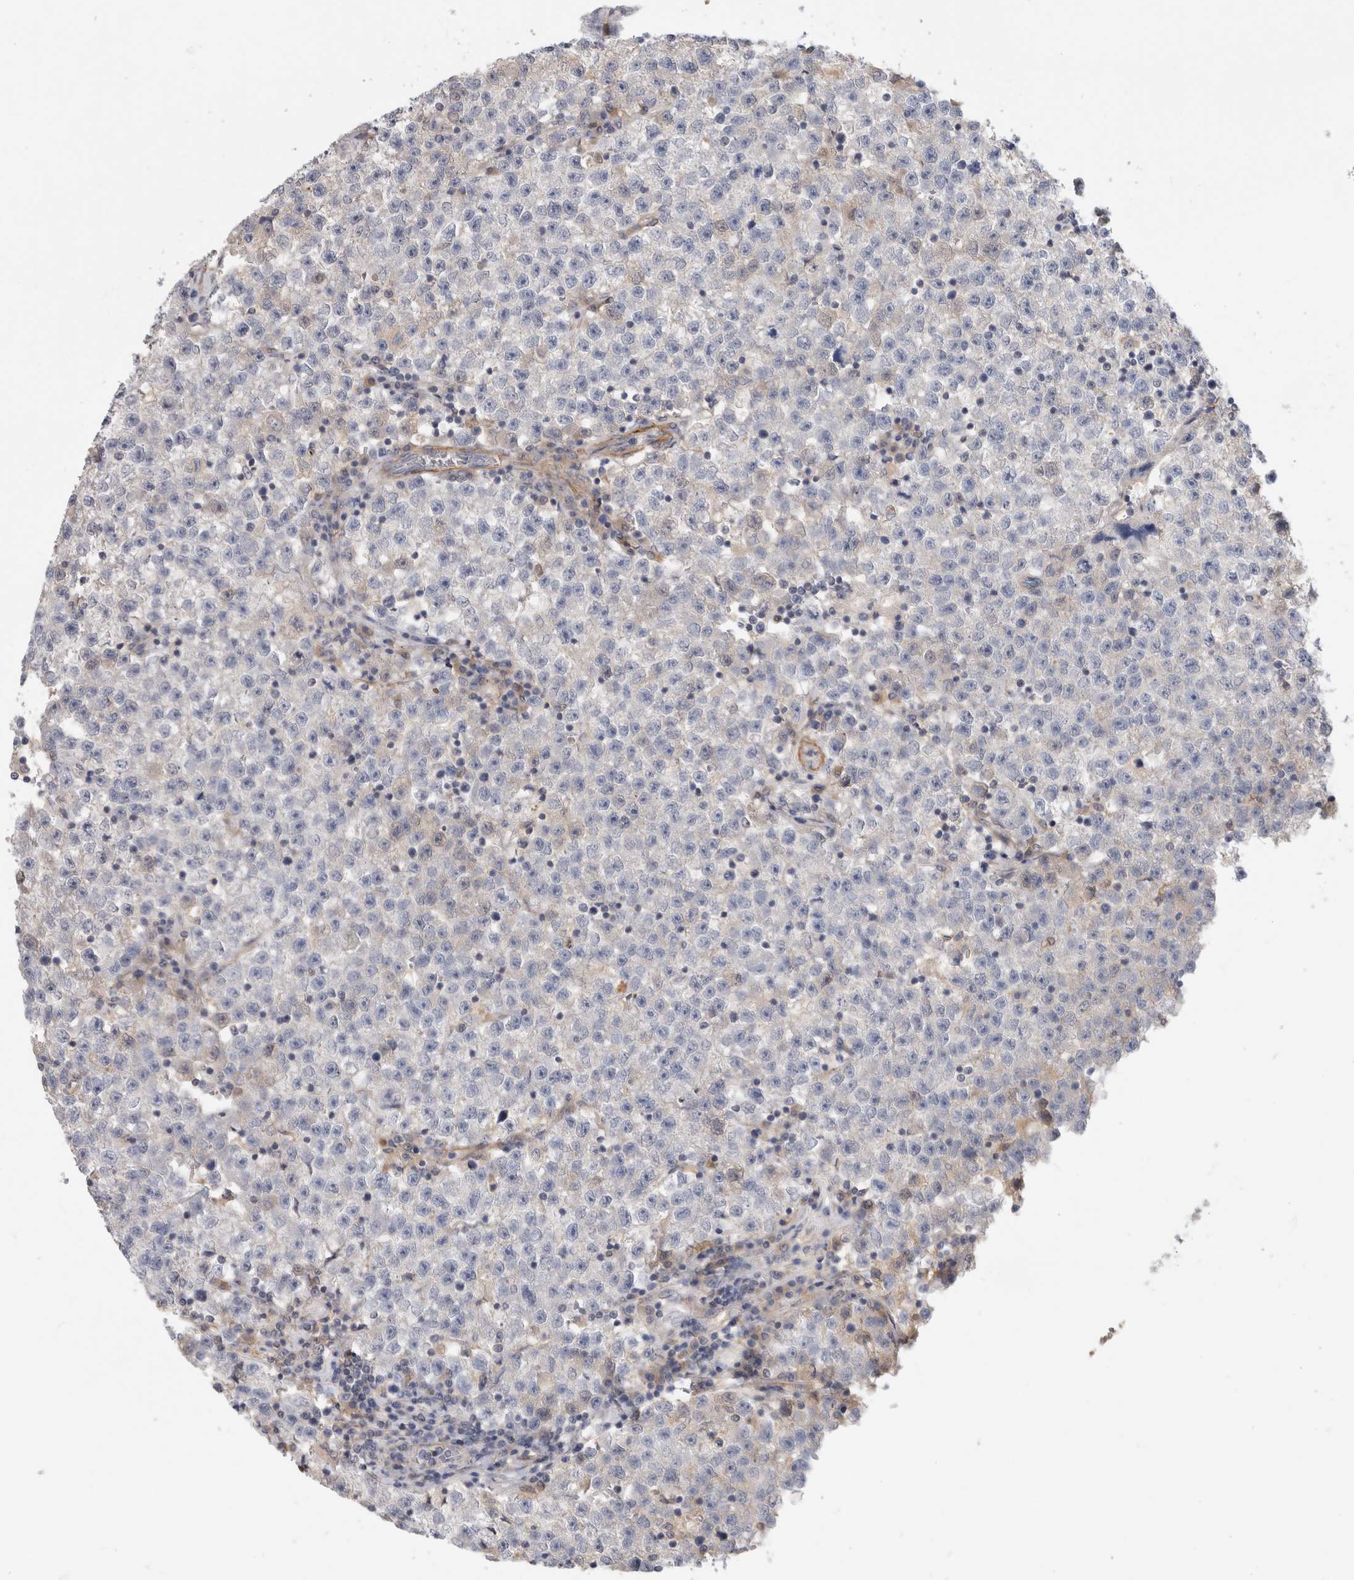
{"staining": {"intensity": "negative", "quantity": "none", "location": "none"}, "tissue": "testis cancer", "cell_type": "Tumor cells", "image_type": "cancer", "snomed": [{"axis": "morphology", "description": "Seminoma, NOS"}, {"axis": "topography", "description": "Testis"}], "caption": "DAB (3,3'-diaminobenzidine) immunohistochemical staining of testis seminoma shows no significant staining in tumor cells.", "gene": "PGM1", "patient": {"sex": "male", "age": 22}}